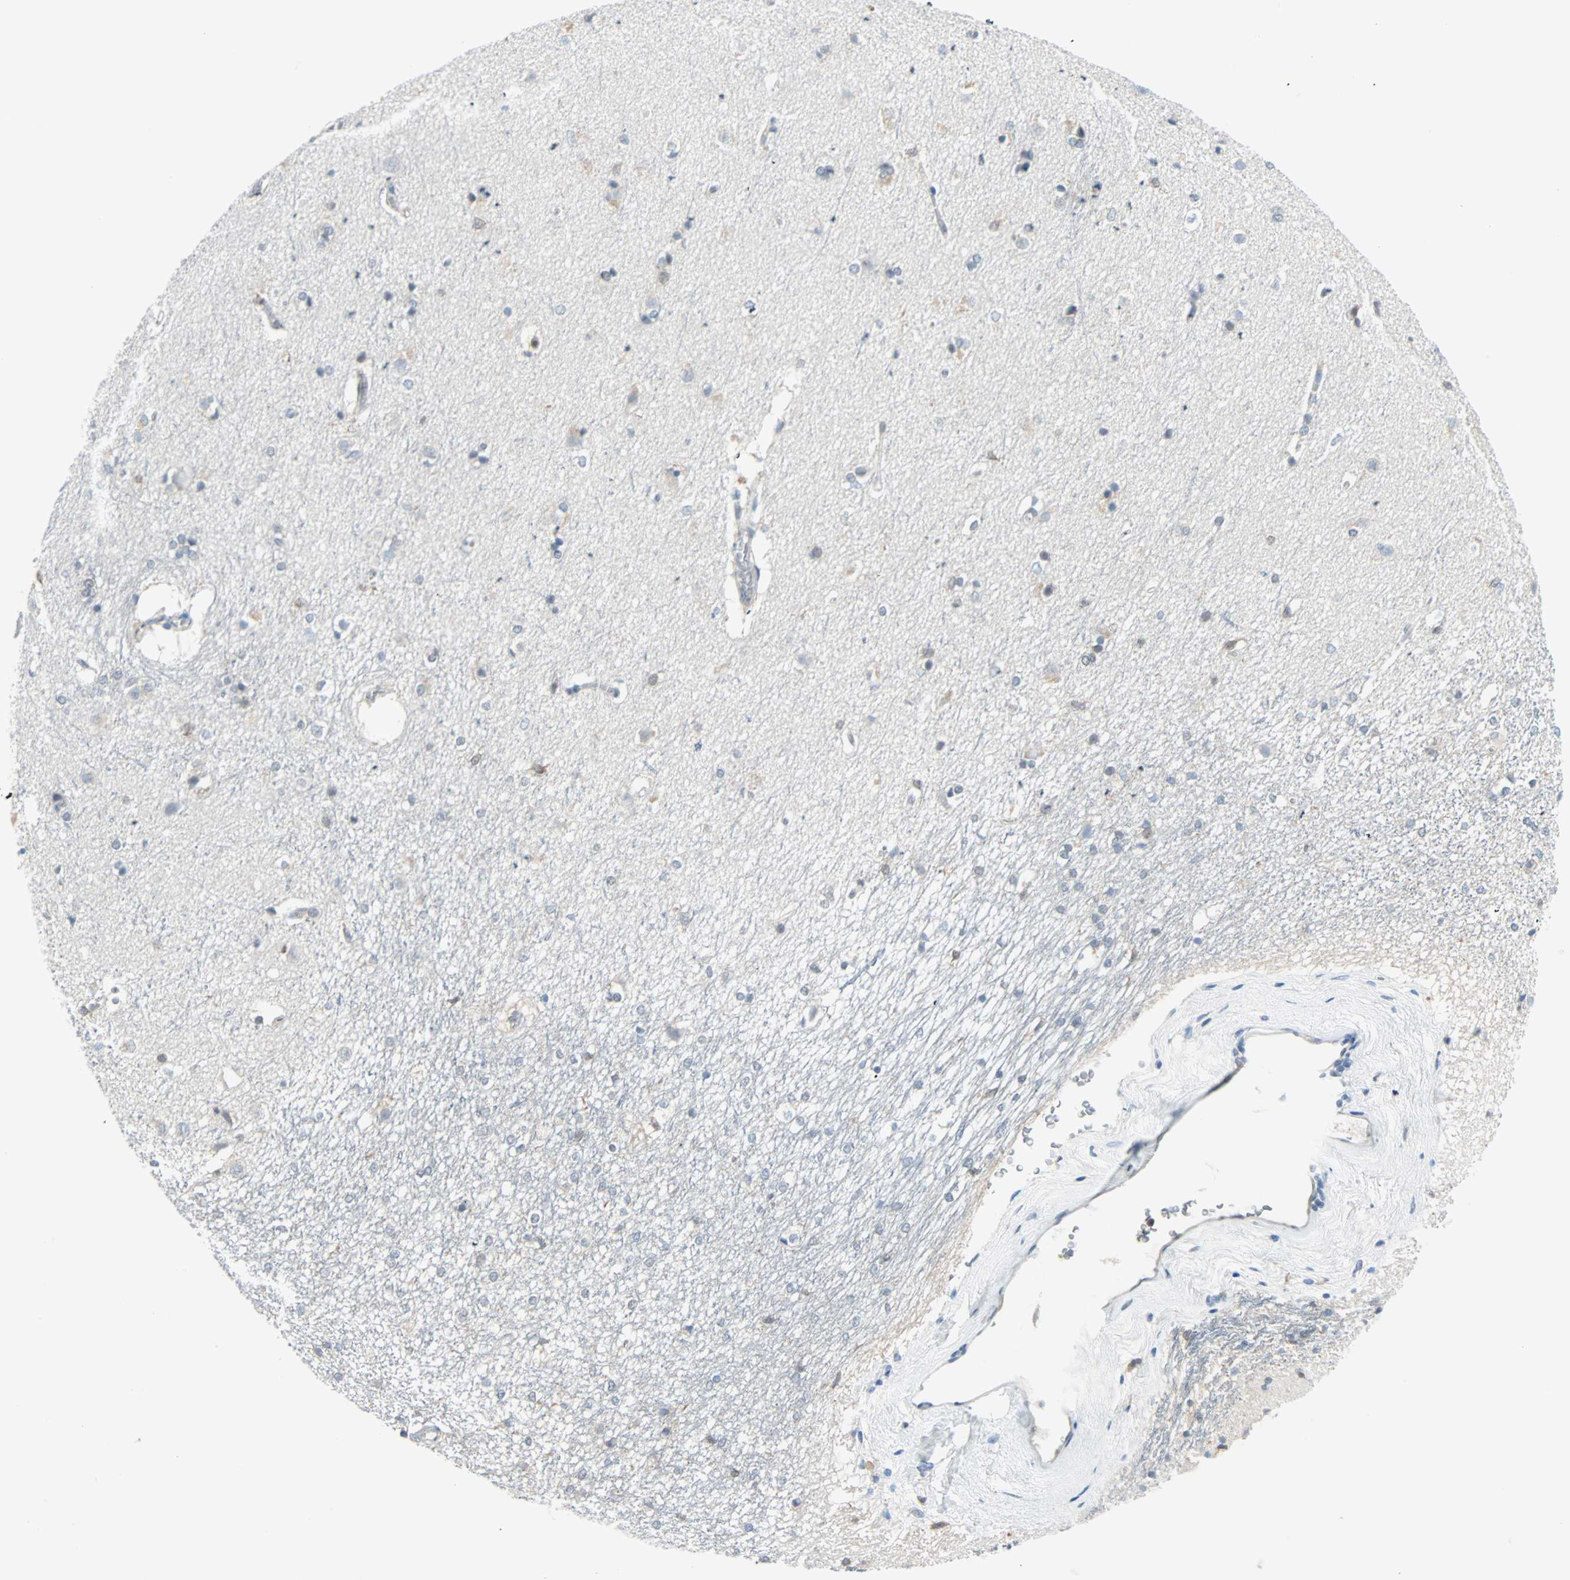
{"staining": {"intensity": "weak", "quantity": "<25%", "location": "cytoplasmic/membranous"}, "tissue": "caudate", "cell_type": "Glial cells", "image_type": "normal", "snomed": [{"axis": "morphology", "description": "Normal tissue, NOS"}, {"axis": "topography", "description": "Lateral ventricle wall"}], "caption": "IHC image of benign caudate: caudate stained with DAB displays no significant protein staining in glial cells.", "gene": "SMIM8", "patient": {"sex": "female", "age": 19}}